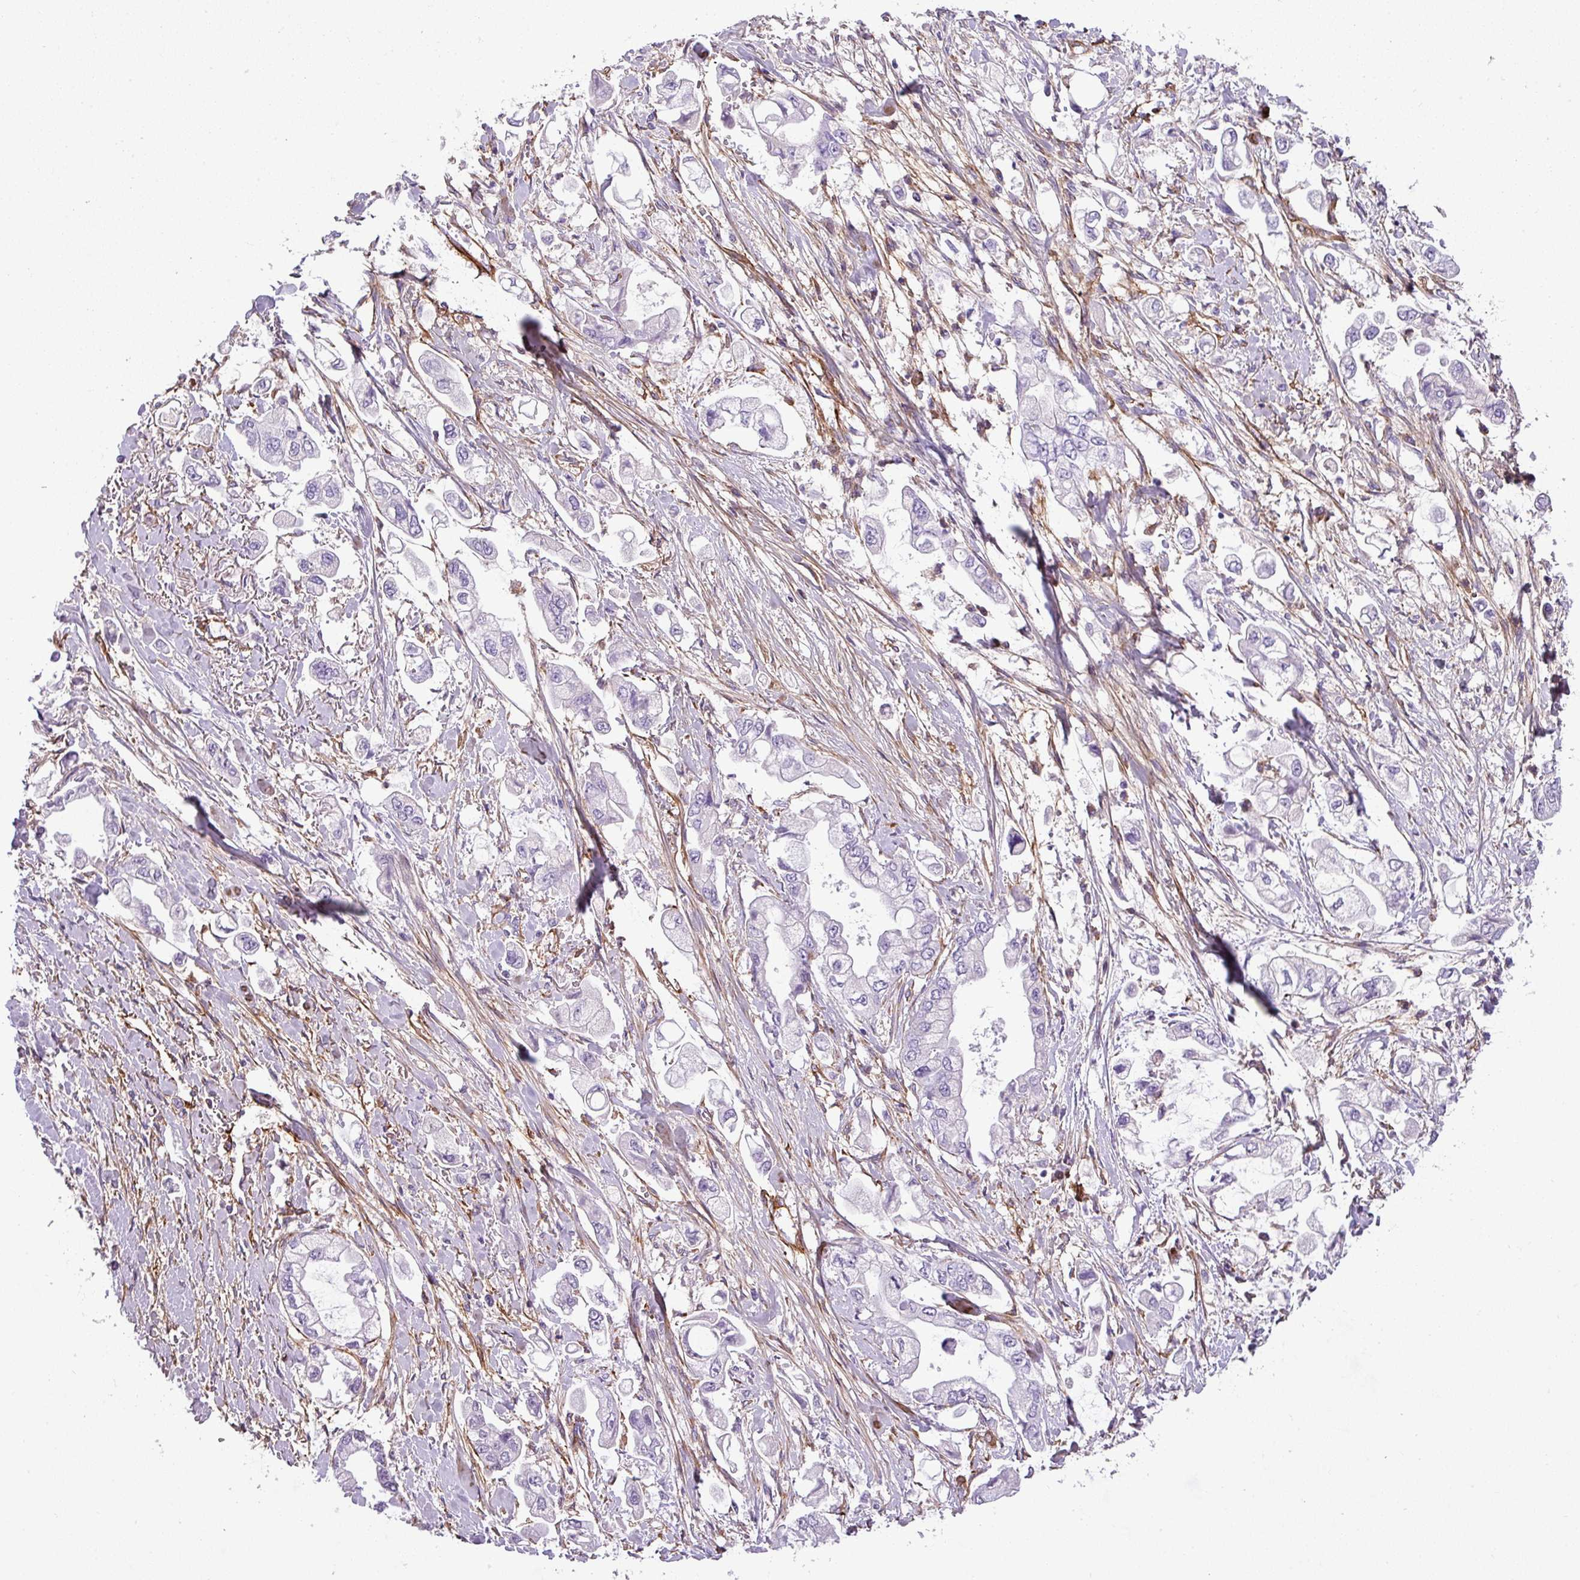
{"staining": {"intensity": "negative", "quantity": "none", "location": "none"}, "tissue": "stomach cancer", "cell_type": "Tumor cells", "image_type": "cancer", "snomed": [{"axis": "morphology", "description": "Adenocarcinoma, NOS"}, {"axis": "topography", "description": "Stomach"}], "caption": "Tumor cells are negative for protein expression in human stomach adenocarcinoma.", "gene": "PARD6G", "patient": {"sex": "male", "age": 62}}